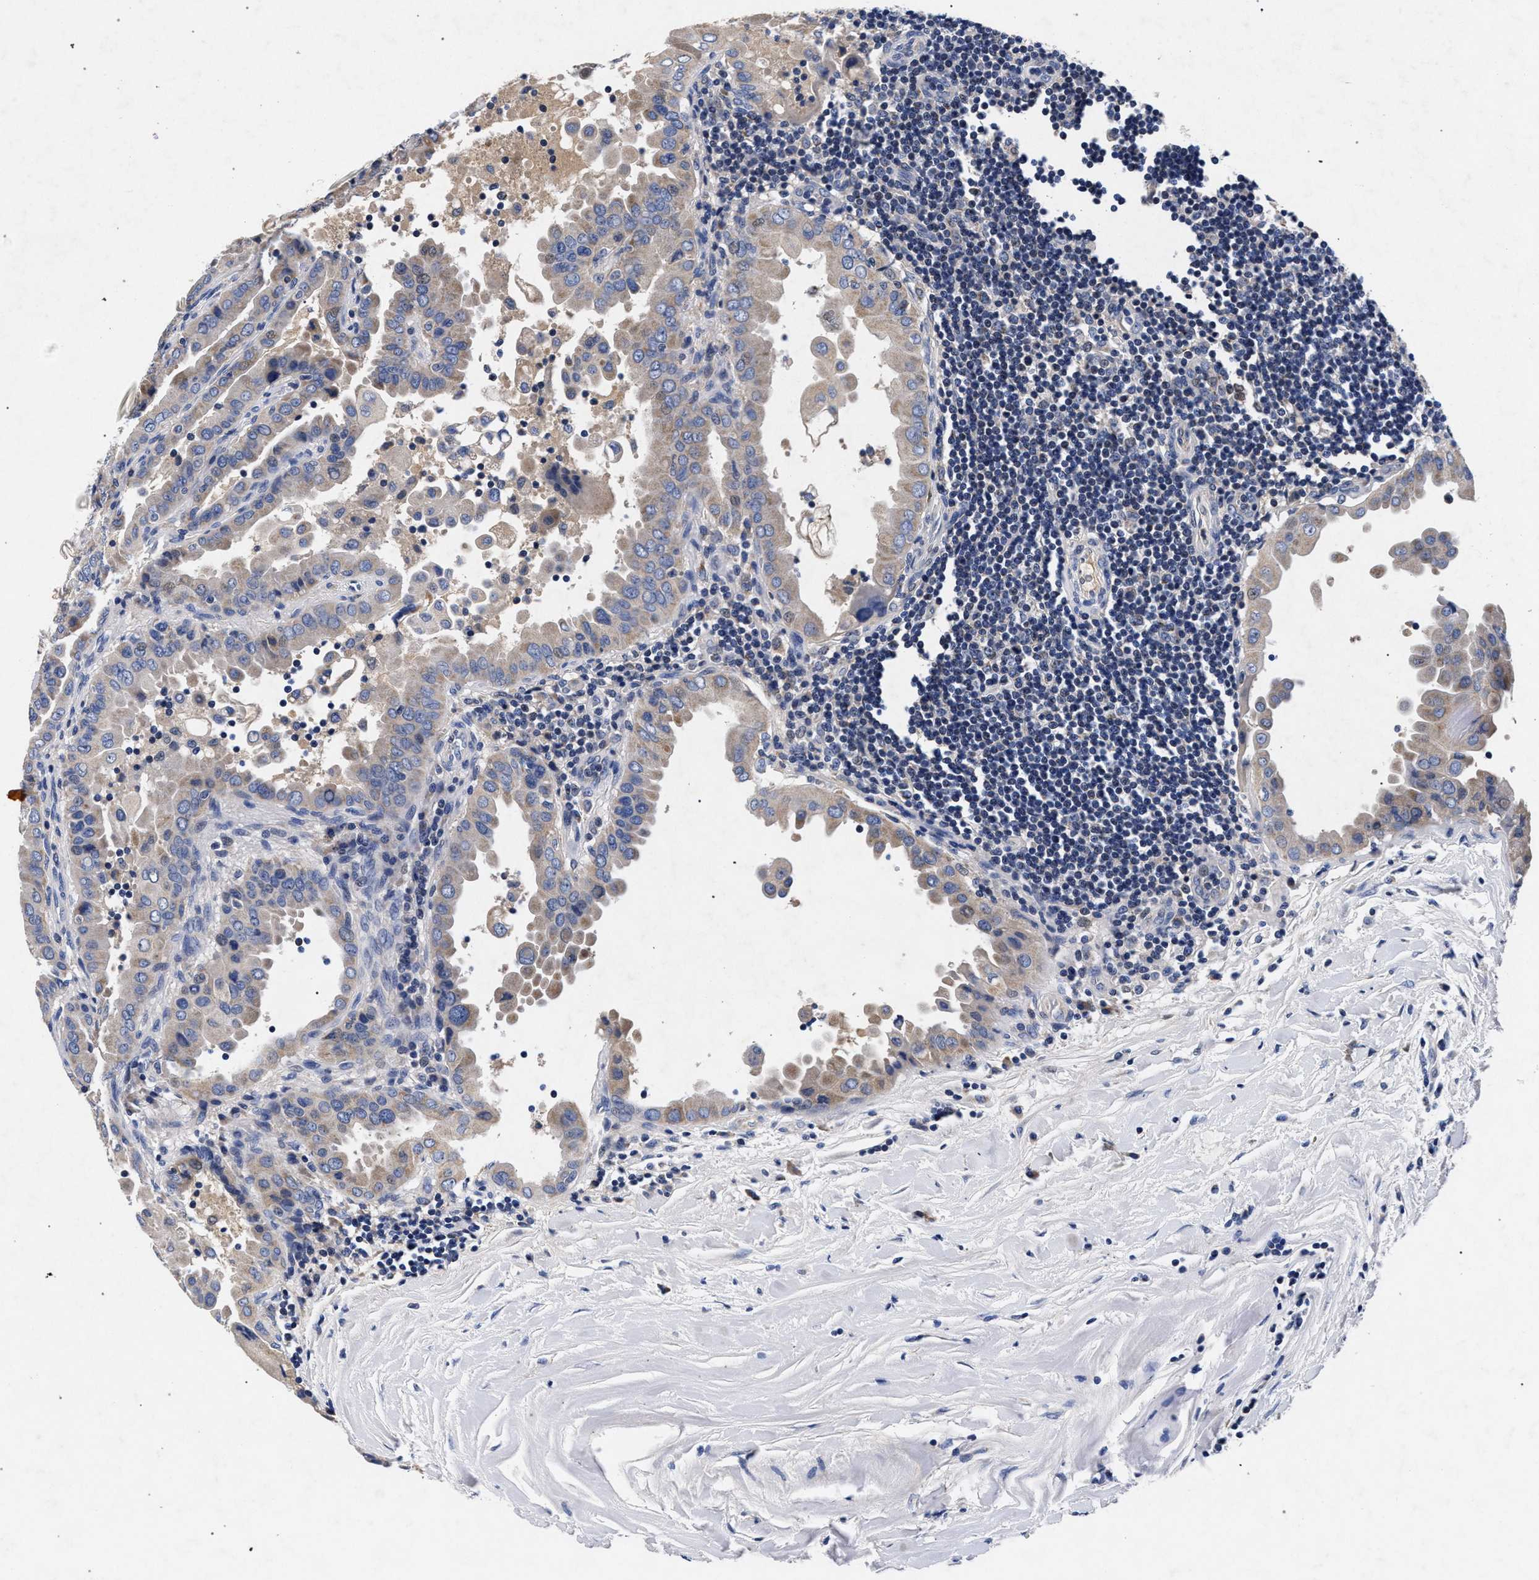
{"staining": {"intensity": "weak", "quantity": "25%-75%", "location": "cytoplasmic/membranous"}, "tissue": "thyroid cancer", "cell_type": "Tumor cells", "image_type": "cancer", "snomed": [{"axis": "morphology", "description": "Papillary adenocarcinoma, NOS"}, {"axis": "topography", "description": "Thyroid gland"}], "caption": "Human papillary adenocarcinoma (thyroid) stained with a protein marker reveals weak staining in tumor cells.", "gene": "HSD17B14", "patient": {"sex": "male", "age": 33}}